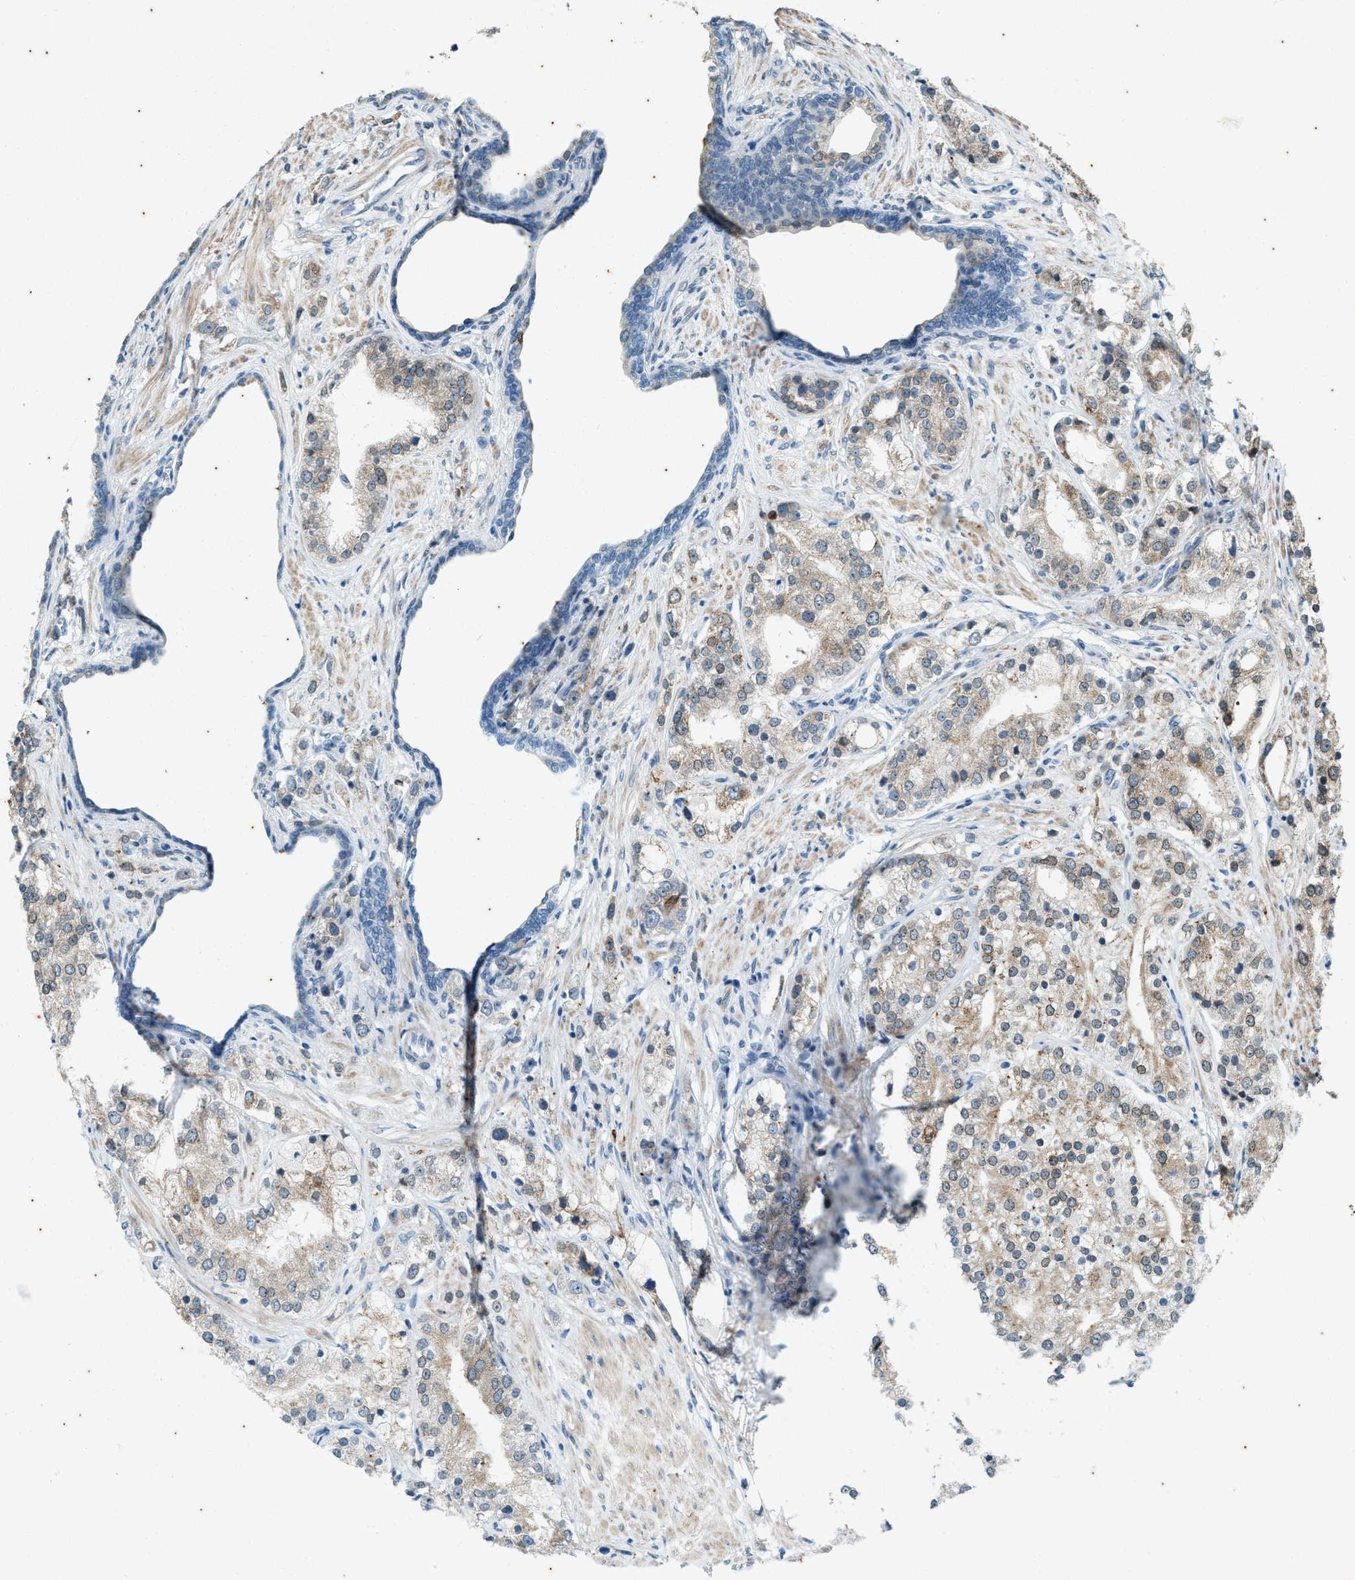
{"staining": {"intensity": "weak", "quantity": ">75%", "location": "cytoplasmic/membranous"}, "tissue": "prostate cancer", "cell_type": "Tumor cells", "image_type": "cancer", "snomed": [{"axis": "morphology", "description": "Adenocarcinoma, High grade"}, {"axis": "topography", "description": "Prostate"}], "caption": "Immunohistochemistry (IHC) (DAB) staining of human adenocarcinoma (high-grade) (prostate) shows weak cytoplasmic/membranous protein staining in about >75% of tumor cells.", "gene": "CHPF2", "patient": {"sex": "male", "age": 50}}